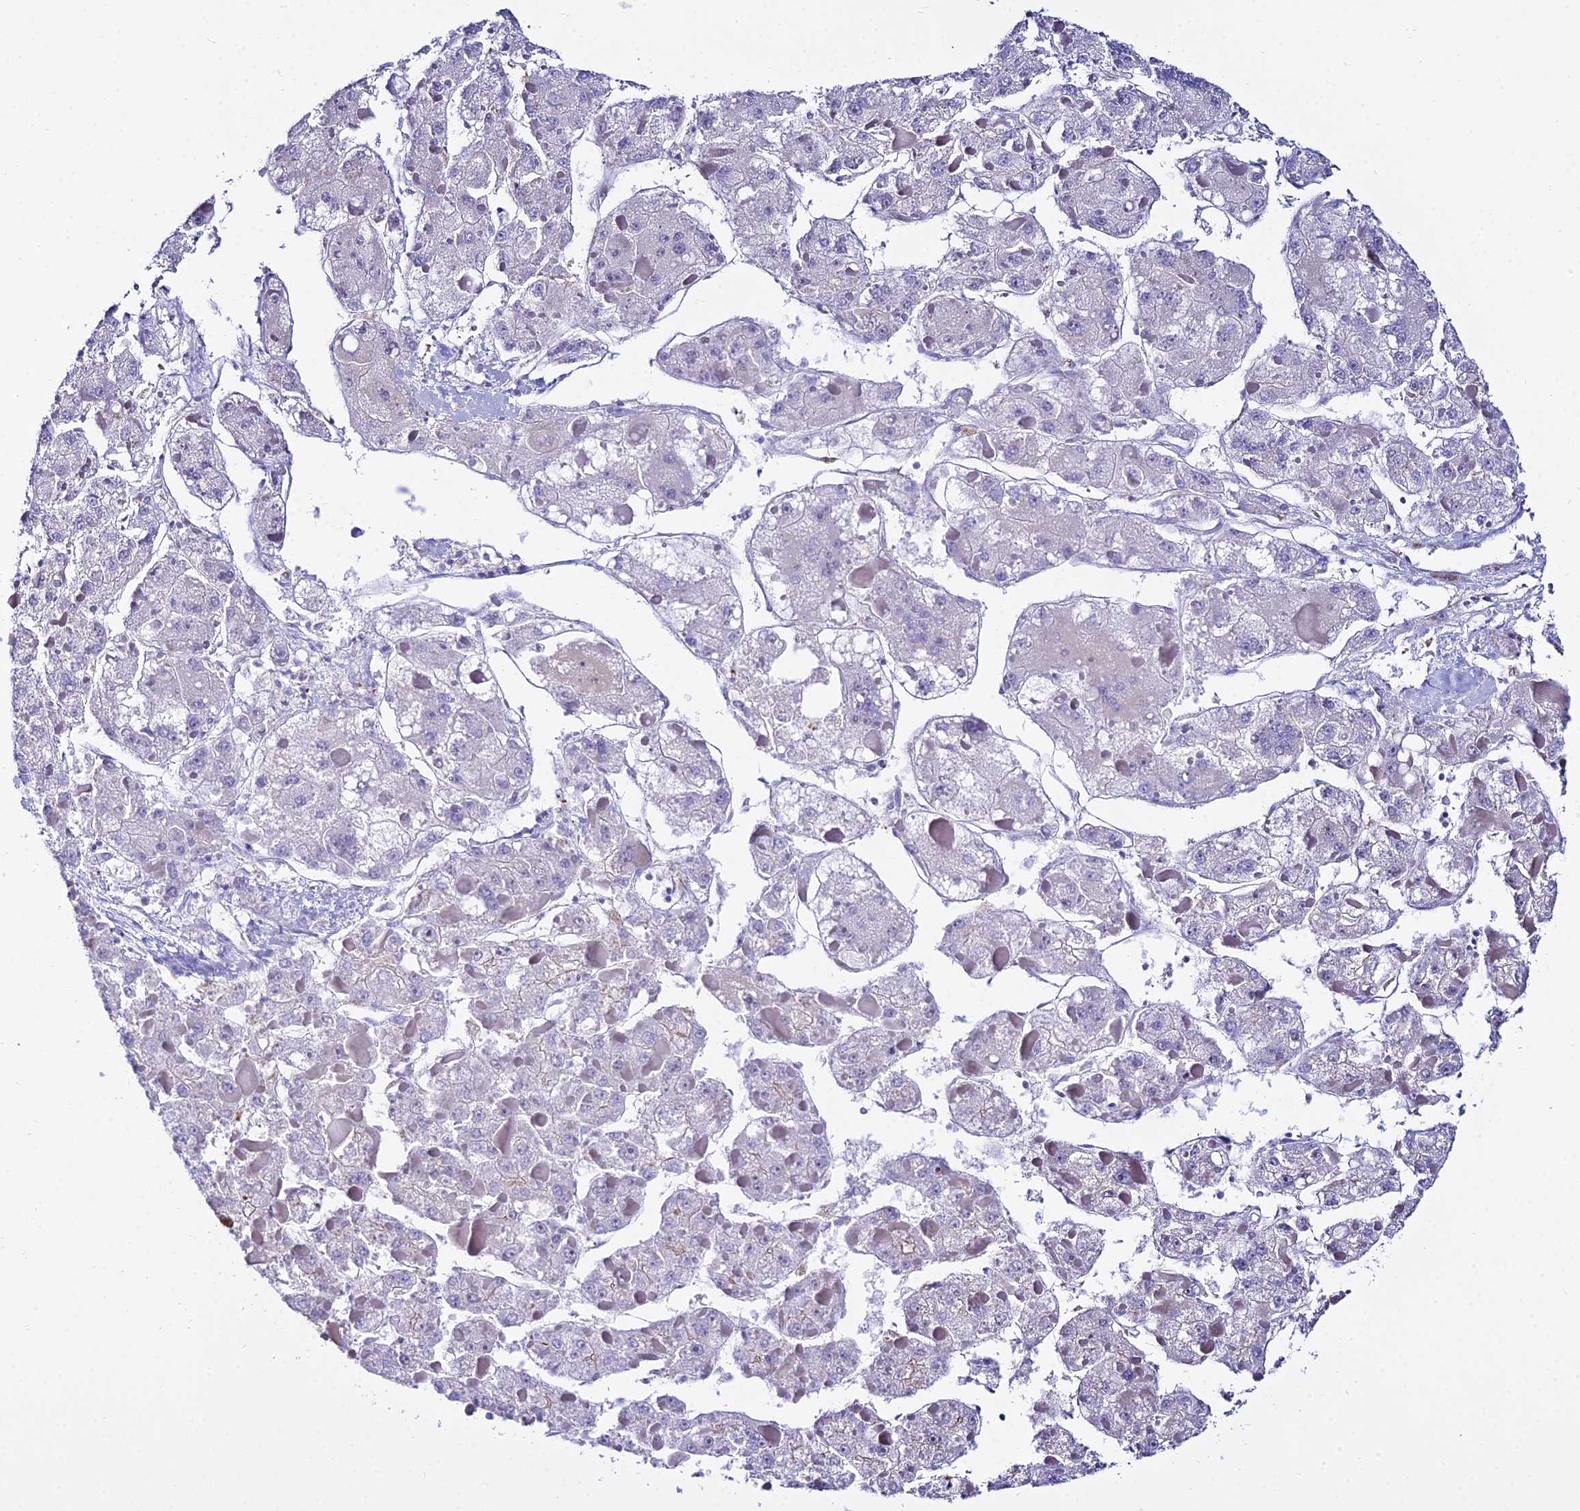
{"staining": {"intensity": "negative", "quantity": "none", "location": "none"}, "tissue": "liver cancer", "cell_type": "Tumor cells", "image_type": "cancer", "snomed": [{"axis": "morphology", "description": "Carcinoma, Hepatocellular, NOS"}, {"axis": "topography", "description": "Liver"}], "caption": "Human liver hepatocellular carcinoma stained for a protein using IHC displays no staining in tumor cells.", "gene": "DLX1", "patient": {"sex": "female", "age": 73}}